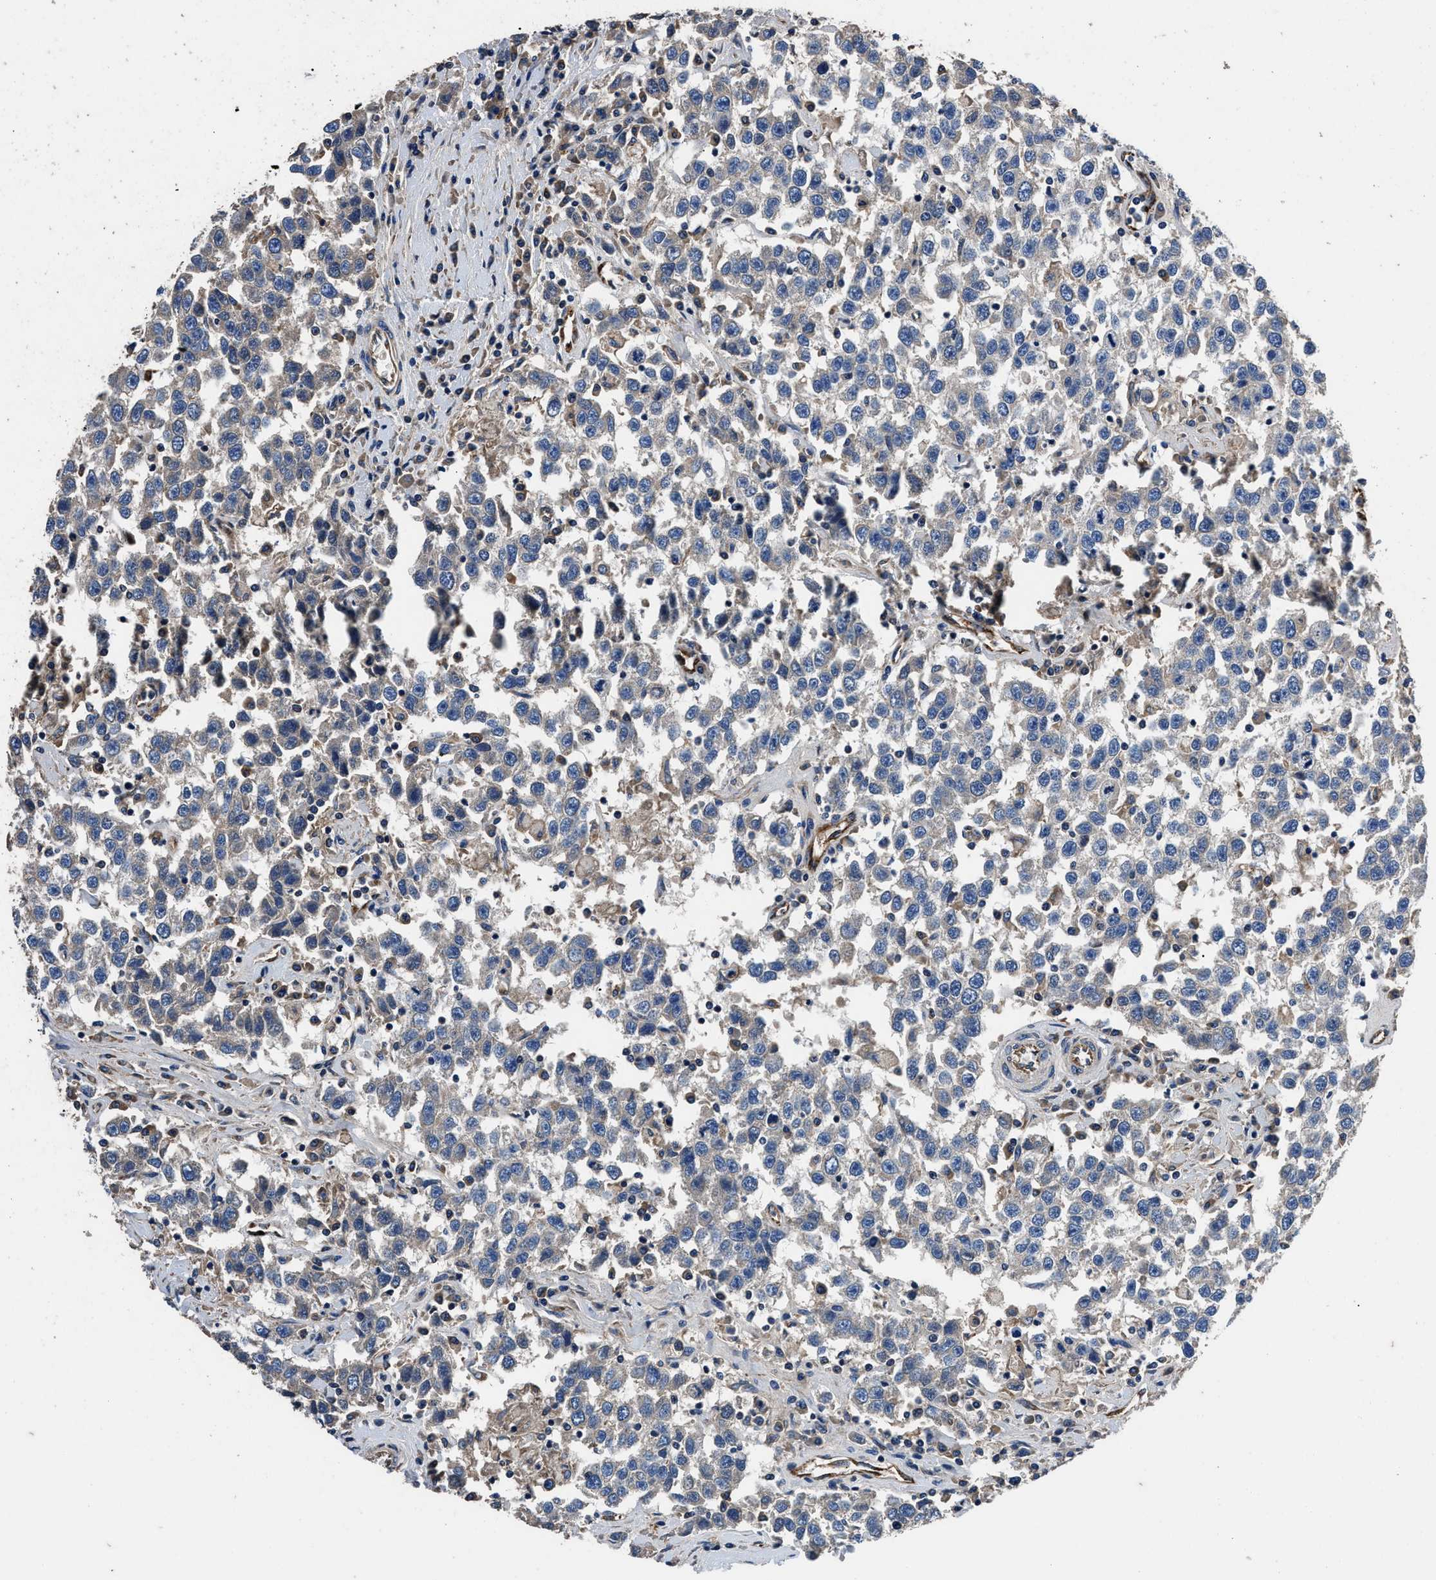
{"staining": {"intensity": "weak", "quantity": "<25%", "location": "cytoplasmic/membranous"}, "tissue": "testis cancer", "cell_type": "Tumor cells", "image_type": "cancer", "snomed": [{"axis": "morphology", "description": "Seminoma, NOS"}, {"axis": "topography", "description": "Testis"}], "caption": "Seminoma (testis) stained for a protein using immunohistochemistry (IHC) demonstrates no expression tumor cells.", "gene": "DHRS7B", "patient": {"sex": "male", "age": 41}}